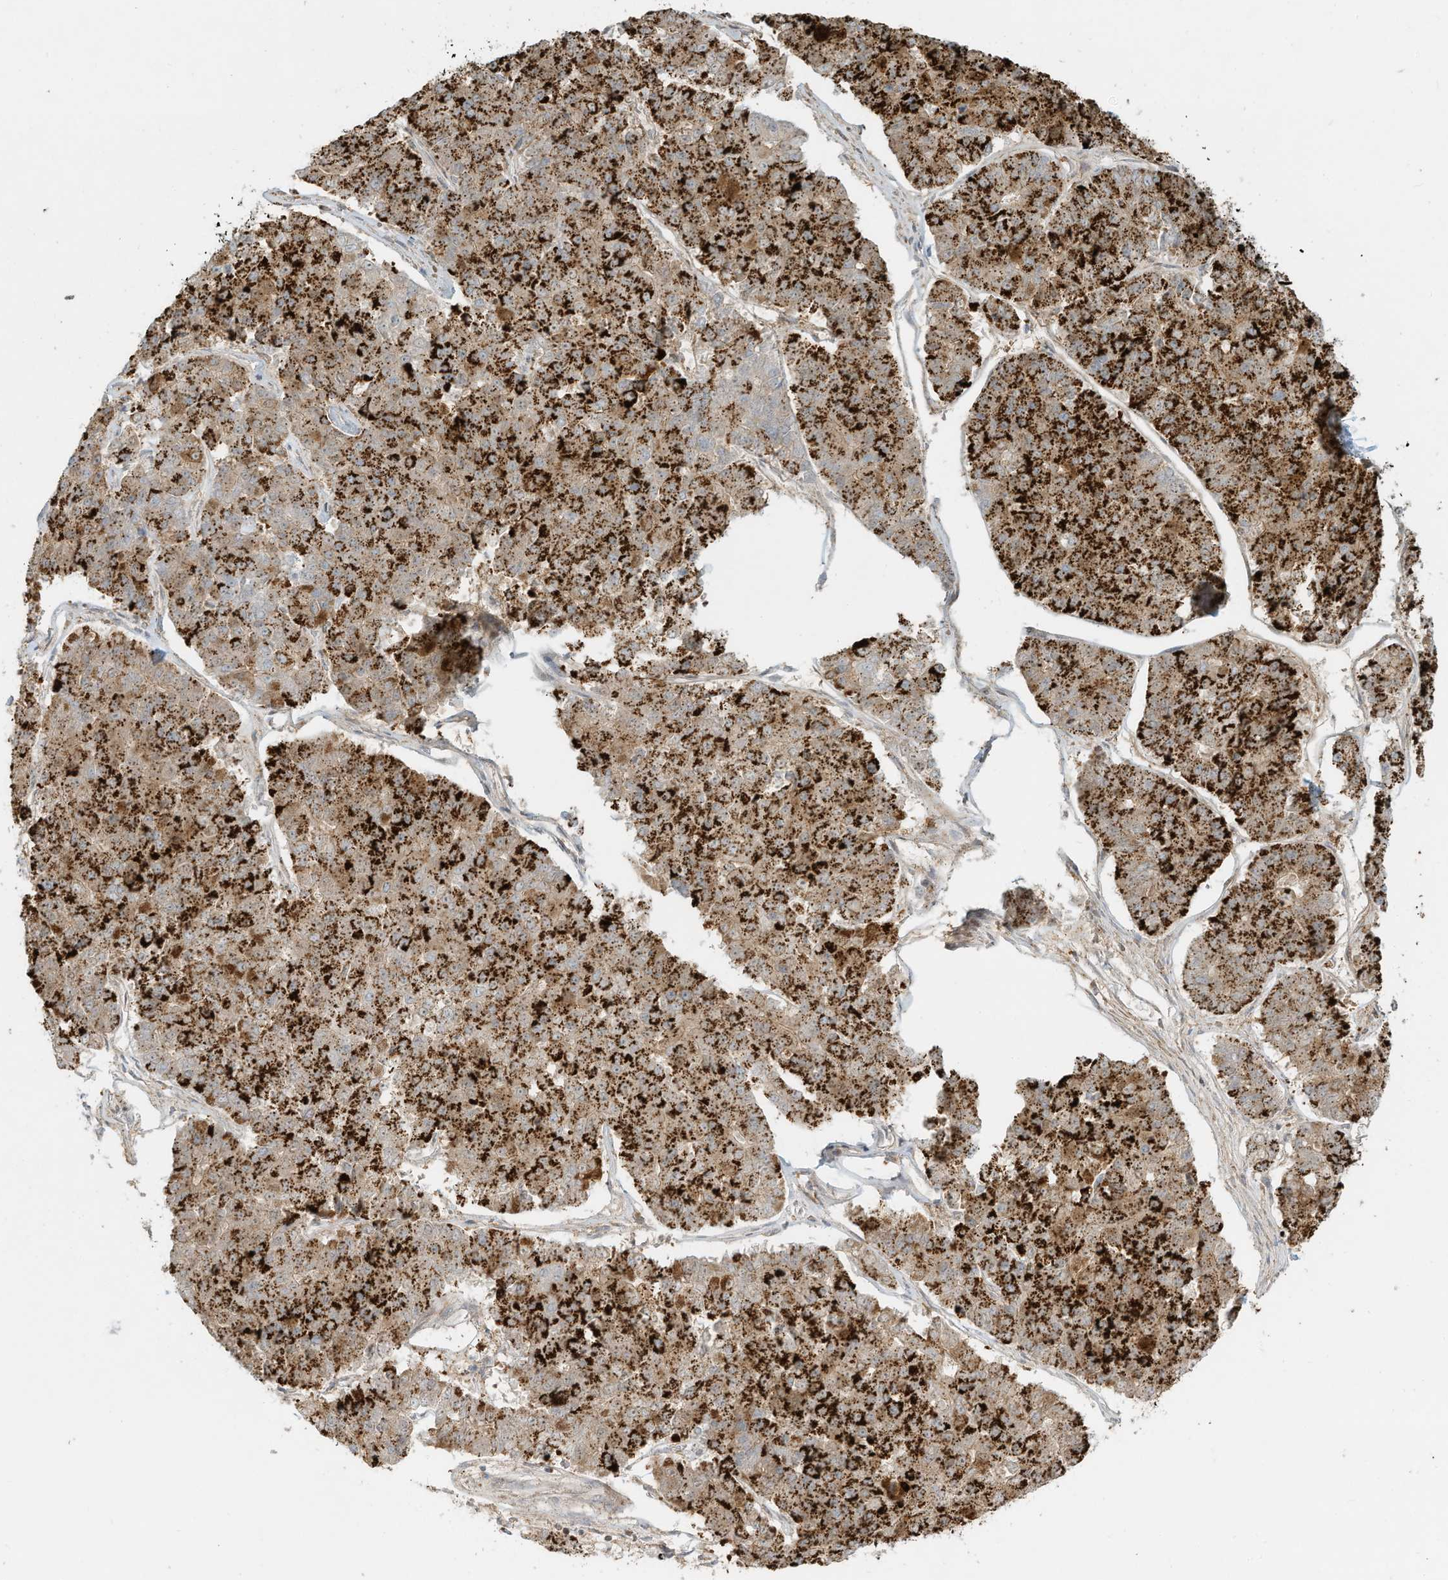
{"staining": {"intensity": "strong", "quantity": ">75%", "location": "cytoplasmic/membranous"}, "tissue": "pancreatic cancer", "cell_type": "Tumor cells", "image_type": "cancer", "snomed": [{"axis": "morphology", "description": "Adenocarcinoma, NOS"}, {"axis": "topography", "description": "Pancreas"}], "caption": "Tumor cells display strong cytoplasmic/membranous expression in approximately >75% of cells in adenocarcinoma (pancreatic).", "gene": "OFD1", "patient": {"sex": "male", "age": 50}}